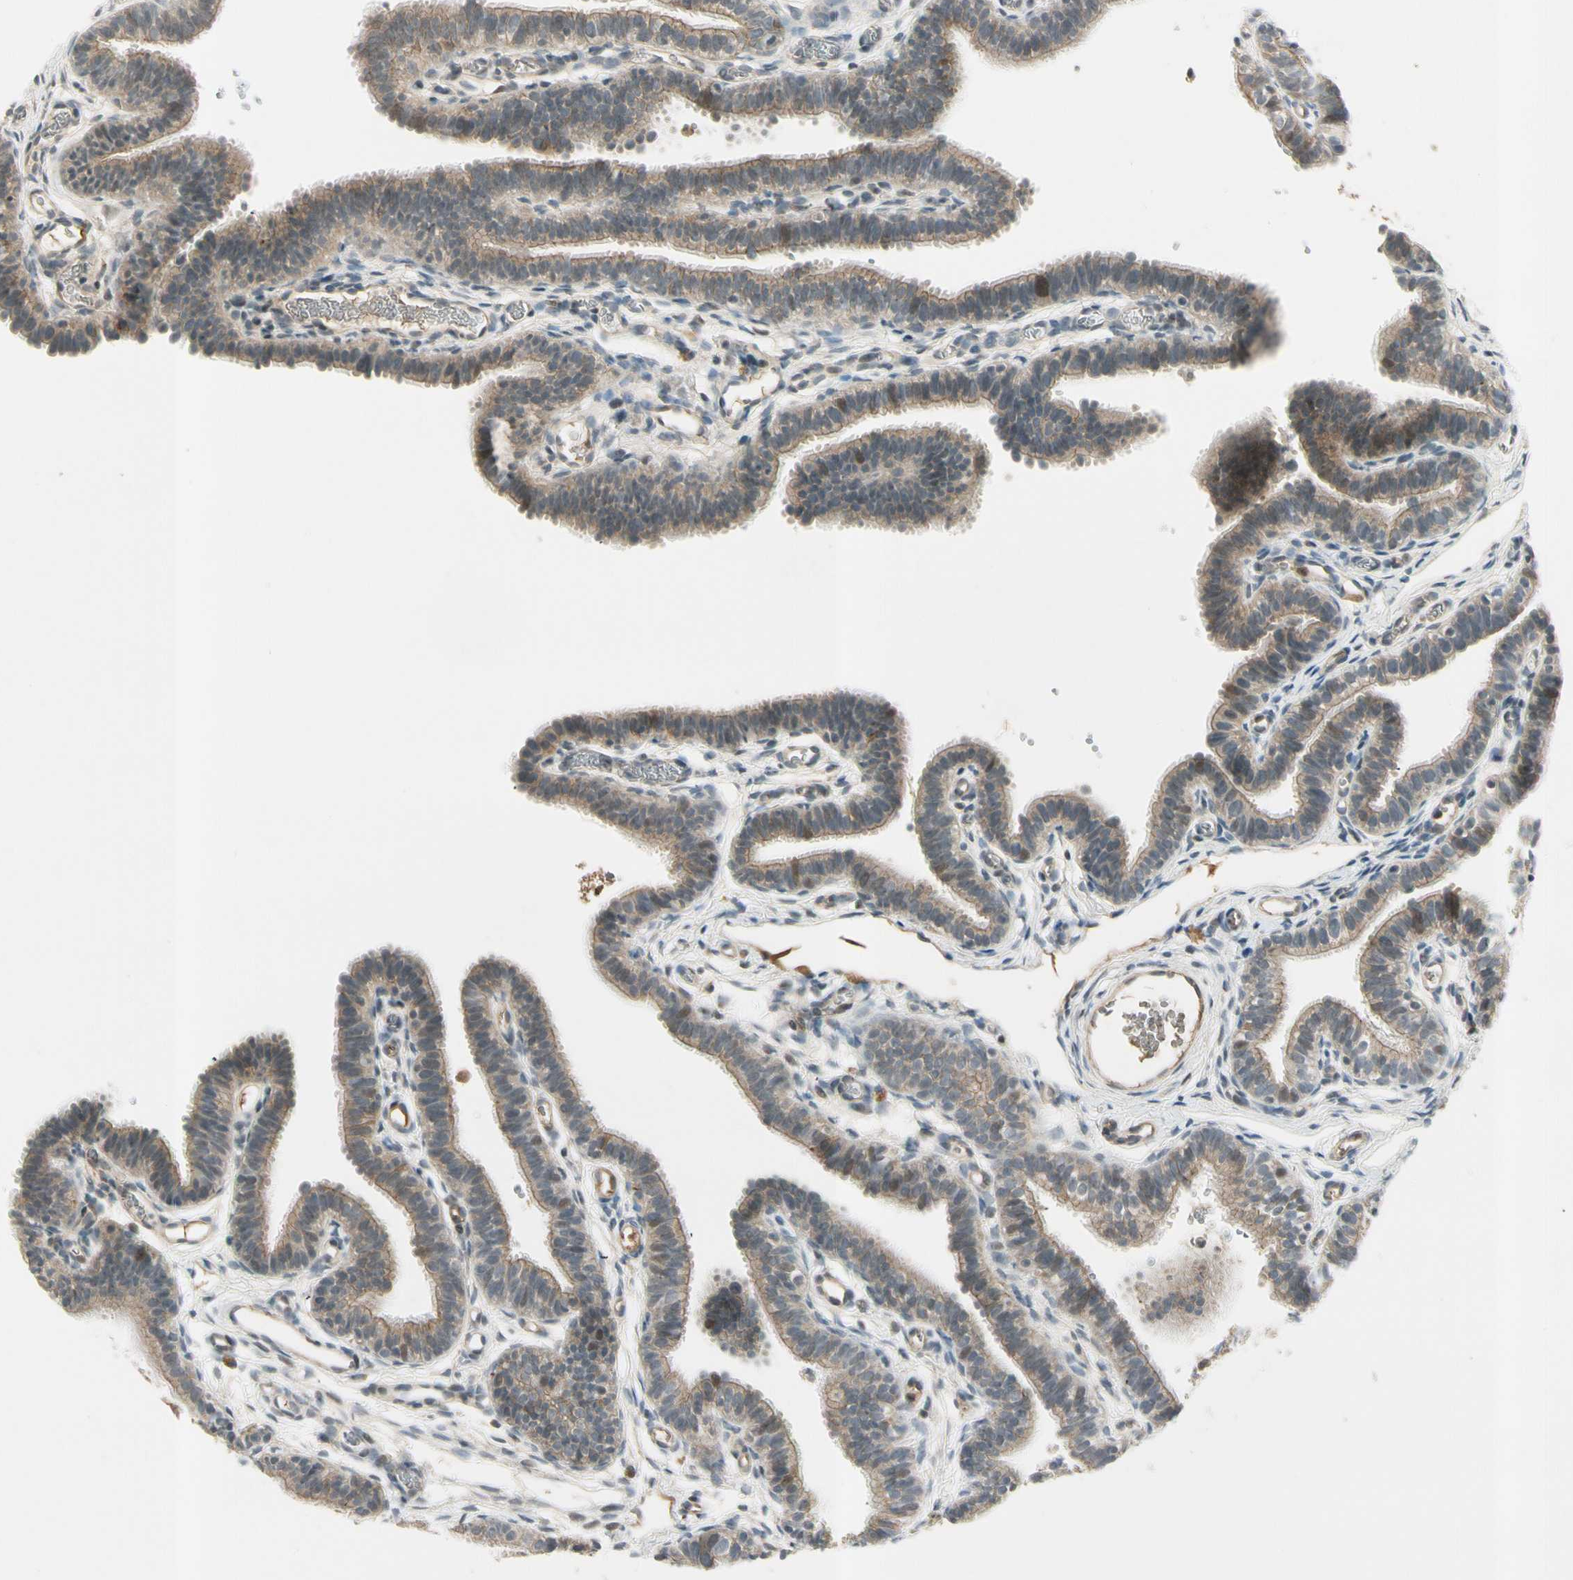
{"staining": {"intensity": "weak", "quantity": ">75%", "location": "cytoplasmic/membranous"}, "tissue": "fallopian tube", "cell_type": "Glandular cells", "image_type": "normal", "snomed": [{"axis": "morphology", "description": "Normal tissue, NOS"}, {"axis": "topography", "description": "Fallopian tube"}, {"axis": "topography", "description": "Placenta"}], "caption": "Protein expression analysis of unremarkable fallopian tube reveals weak cytoplasmic/membranous positivity in about >75% of glandular cells. (DAB IHC with brightfield microscopy, high magnification).", "gene": "ICAM5", "patient": {"sex": "female", "age": 34}}